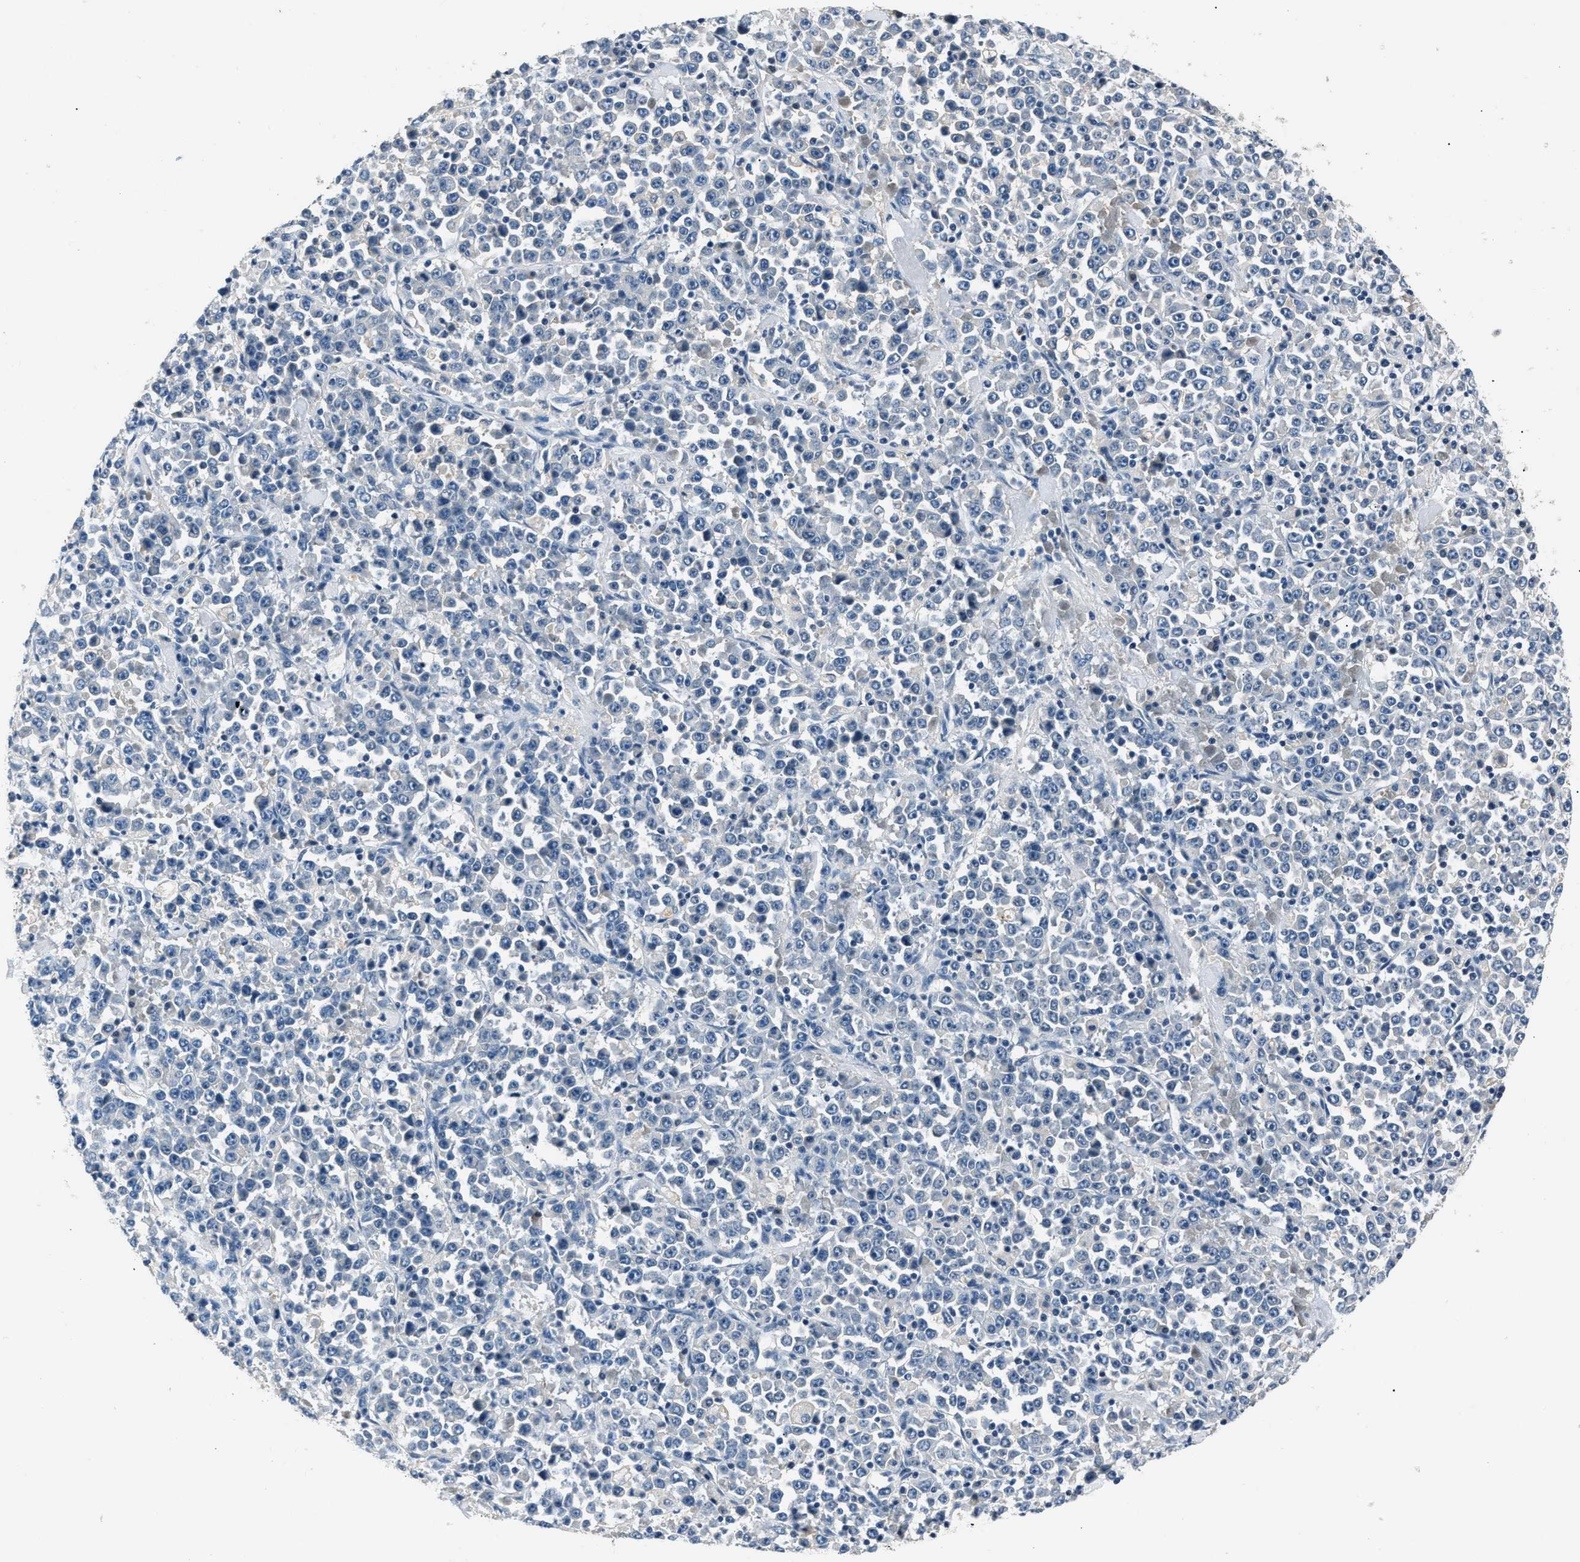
{"staining": {"intensity": "negative", "quantity": "none", "location": "none"}, "tissue": "stomach cancer", "cell_type": "Tumor cells", "image_type": "cancer", "snomed": [{"axis": "morphology", "description": "Normal tissue, NOS"}, {"axis": "morphology", "description": "Adenocarcinoma, NOS"}, {"axis": "topography", "description": "Stomach, upper"}, {"axis": "topography", "description": "Stomach"}], "caption": "High magnification brightfield microscopy of stomach cancer (adenocarcinoma) stained with DAB (3,3'-diaminobenzidine) (brown) and counterstained with hematoxylin (blue): tumor cells show no significant positivity.", "gene": "INHA", "patient": {"sex": "male", "age": 59}}